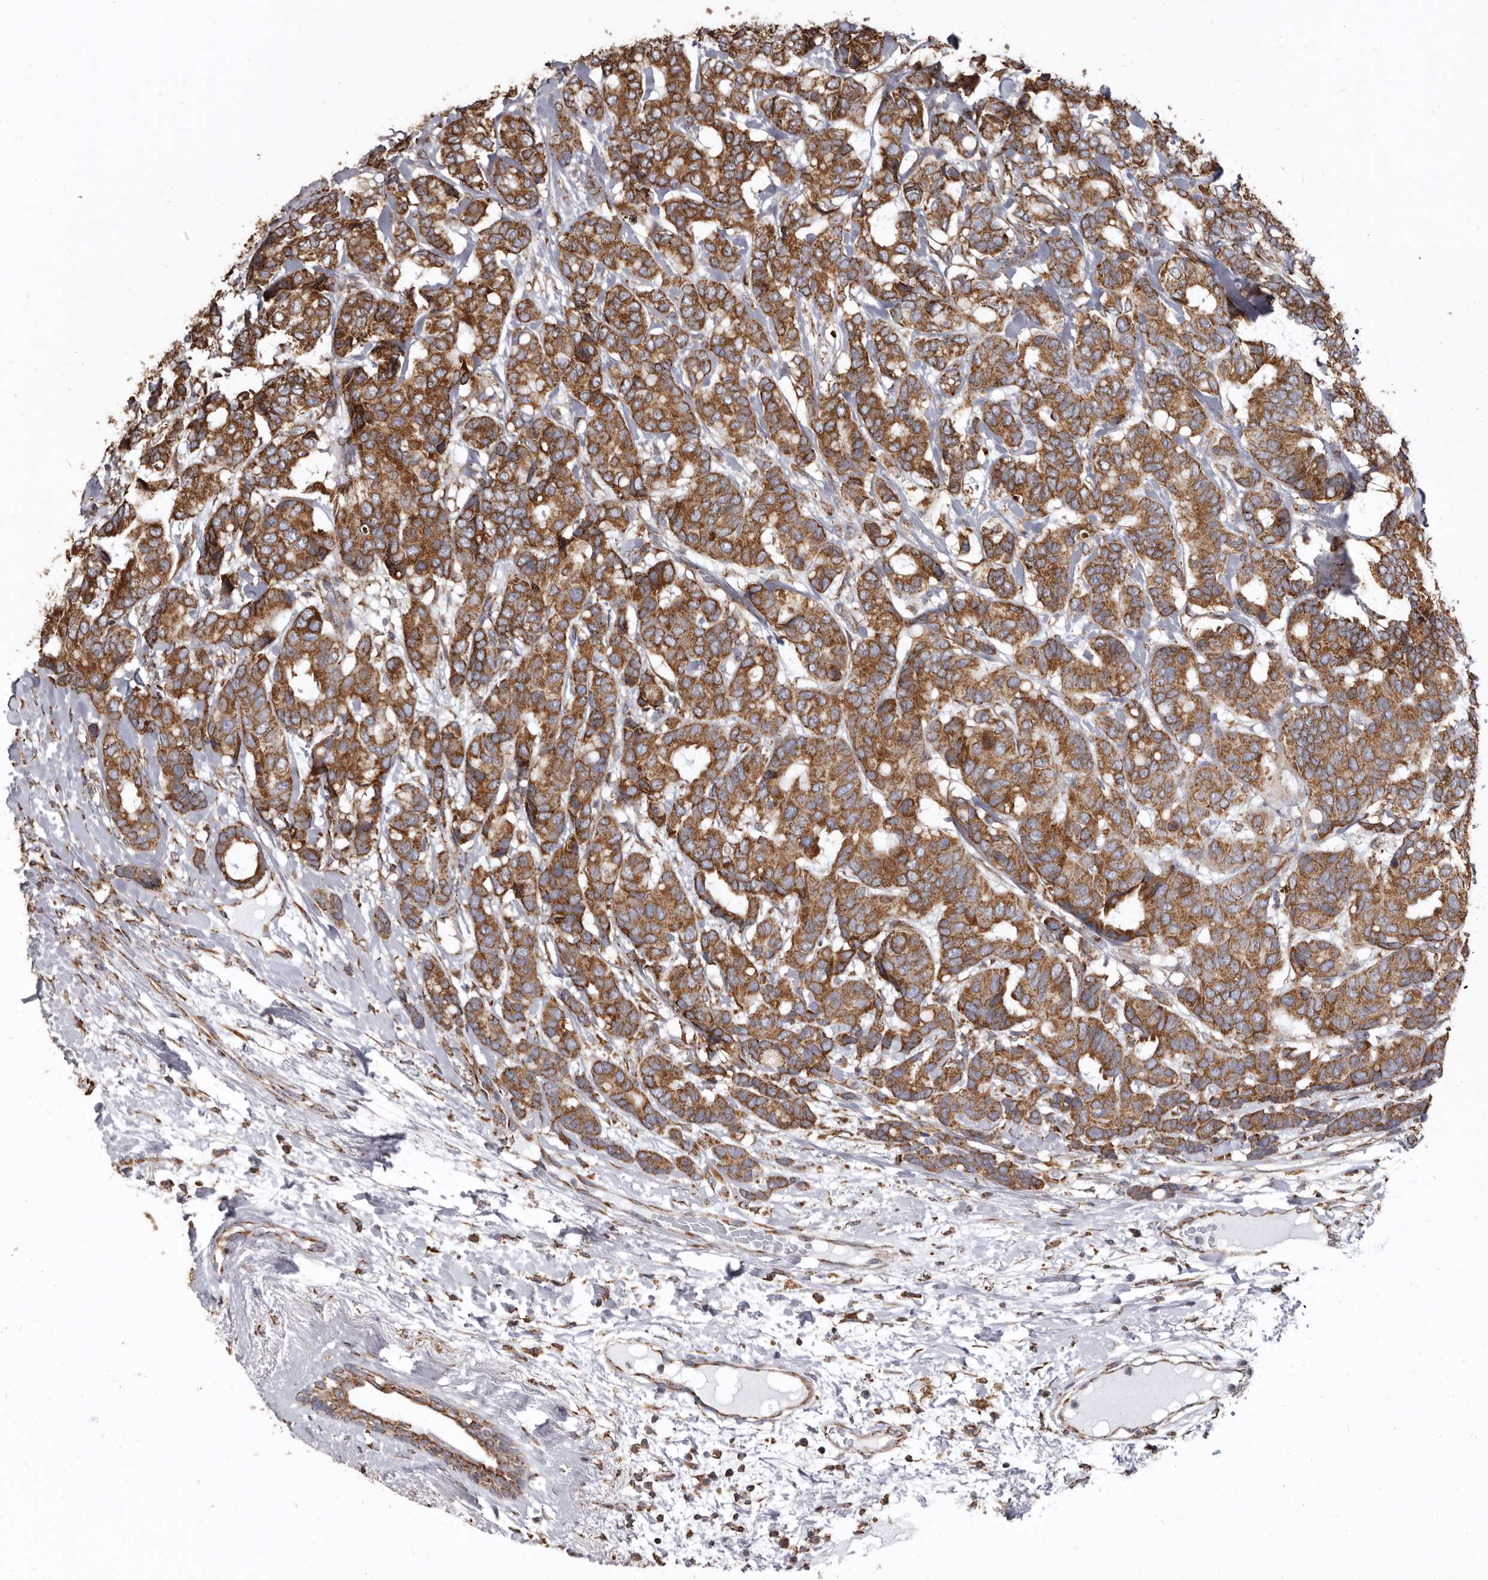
{"staining": {"intensity": "moderate", "quantity": ">75%", "location": "cytoplasmic/membranous"}, "tissue": "breast cancer", "cell_type": "Tumor cells", "image_type": "cancer", "snomed": [{"axis": "morphology", "description": "Duct carcinoma"}, {"axis": "topography", "description": "Breast"}], "caption": "About >75% of tumor cells in breast cancer (invasive ductal carcinoma) demonstrate moderate cytoplasmic/membranous protein staining as visualized by brown immunohistochemical staining.", "gene": "CDK5RAP3", "patient": {"sex": "female", "age": 87}}